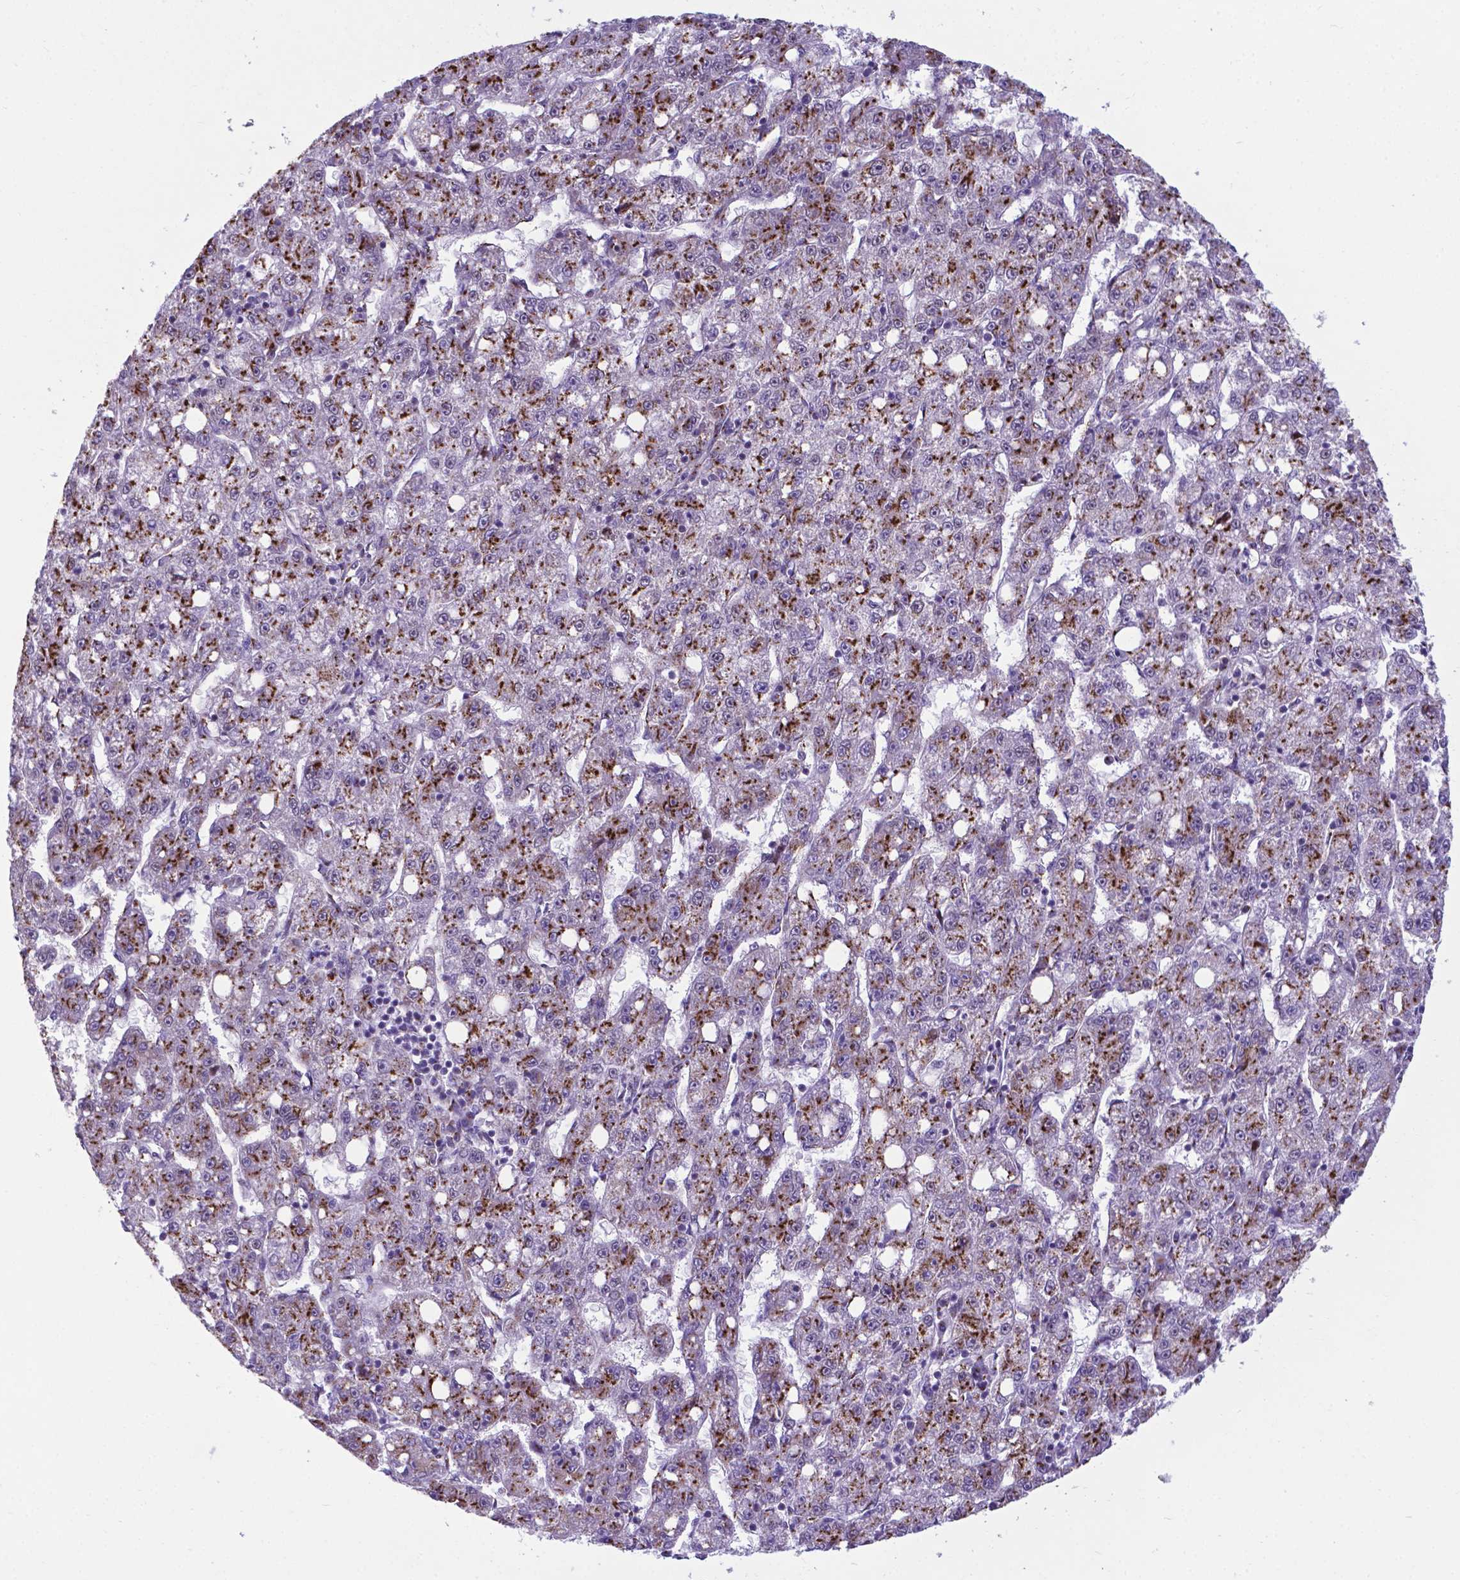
{"staining": {"intensity": "moderate", "quantity": "25%-75%", "location": "cytoplasmic/membranous"}, "tissue": "liver cancer", "cell_type": "Tumor cells", "image_type": "cancer", "snomed": [{"axis": "morphology", "description": "Carcinoma, Hepatocellular, NOS"}, {"axis": "topography", "description": "Liver"}], "caption": "Immunohistochemistry (DAB) staining of human liver cancer displays moderate cytoplasmic/membranous protein staining in approximately 25%-75% of tumor cells.", "gene": "MRPL10", "patient": {"sex": "female", "age": 65}}